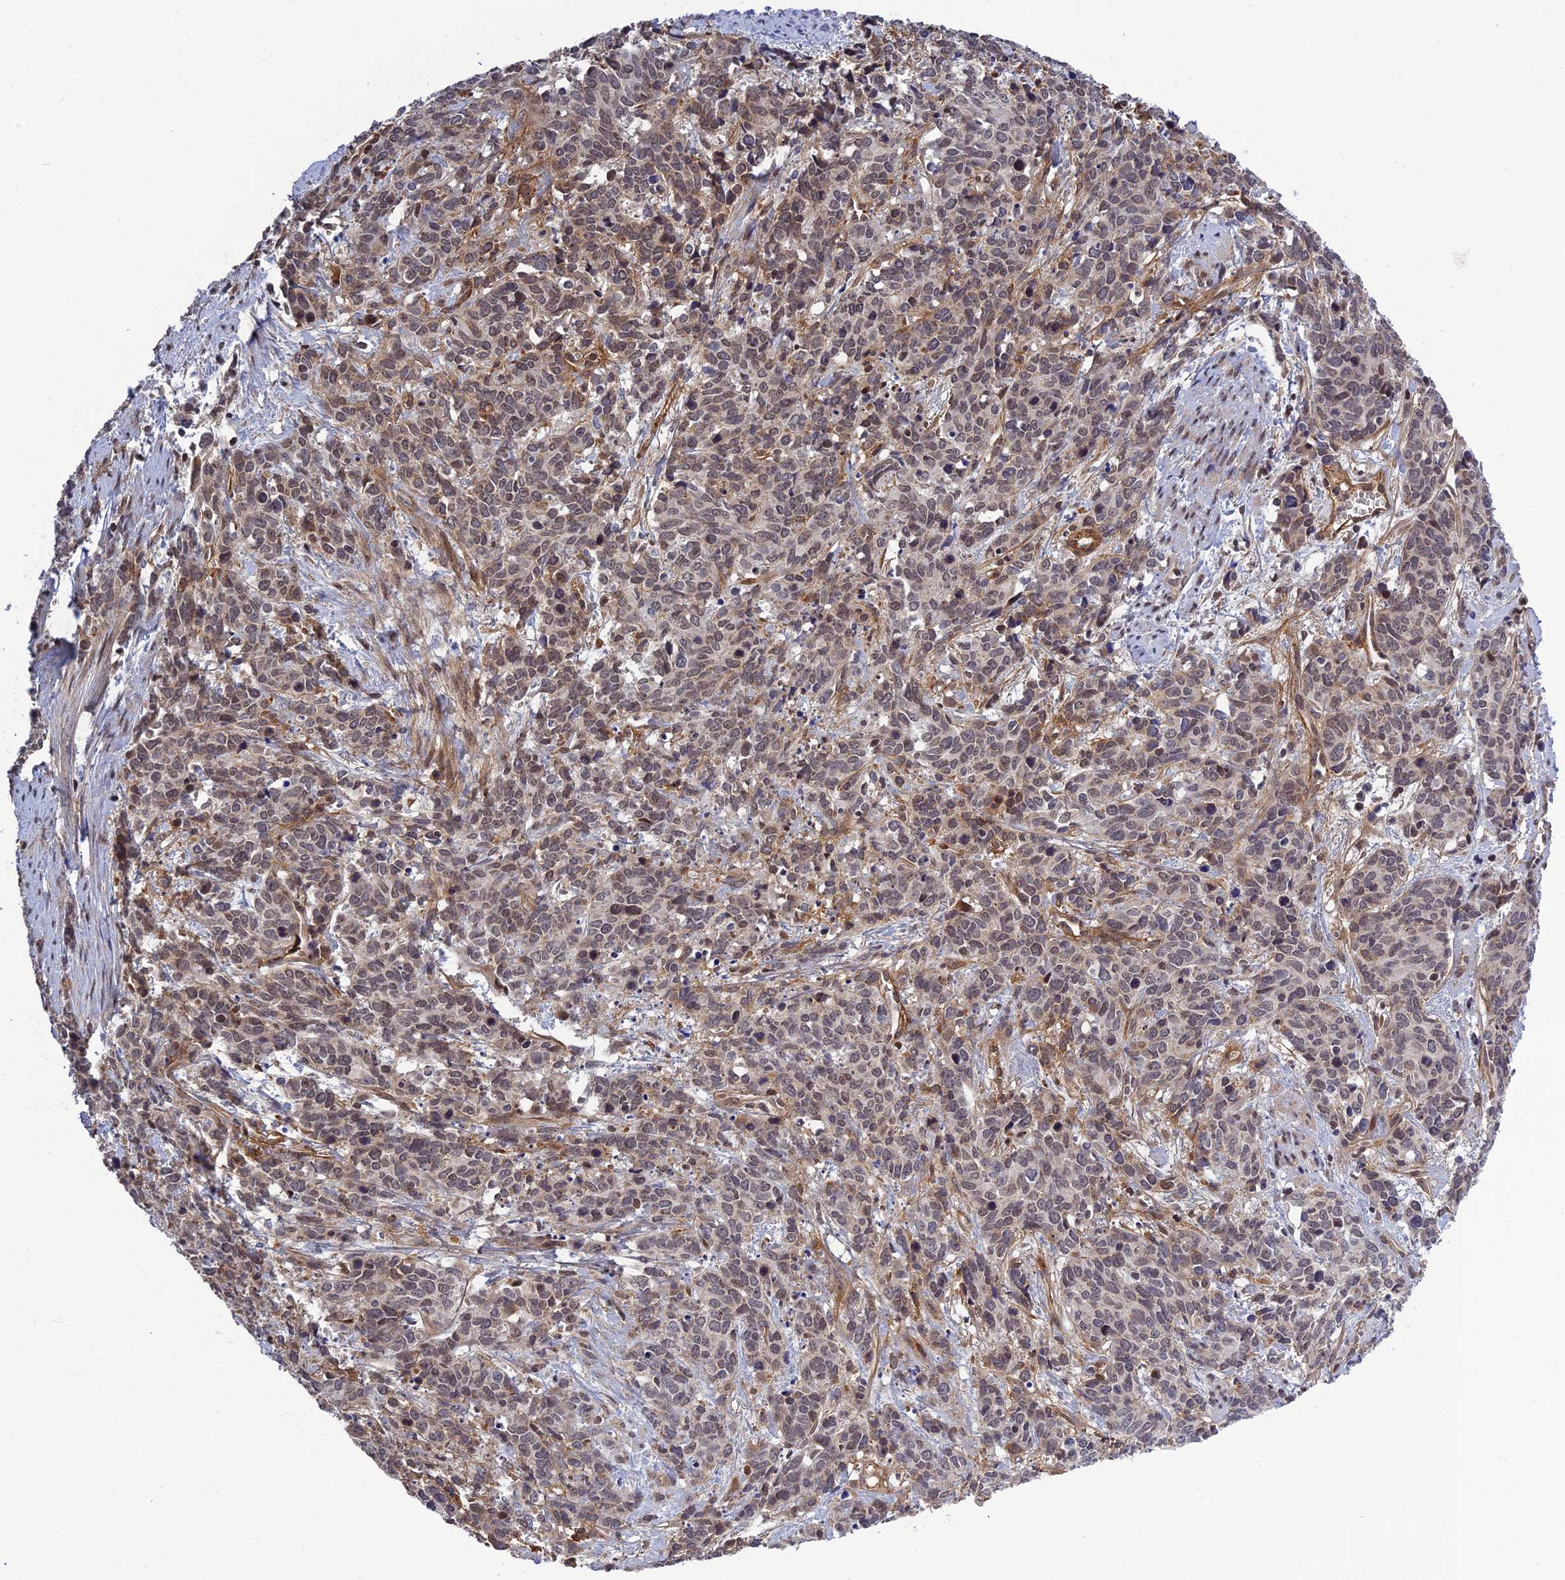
{"staining": {"intensity": "weak", "quantity": ">75%", "location": "nuclear"}, "tissue": "cervical cancer", "cell_type": "Tumor cells", "image_type": "cancer", "snomed": [{"axis": "morphology", "description": "Squamous cell carcinoma, NOS"}, {"axis": "topography", "description": "Cervix"}], "caption": "Human cervical cancer stained for a protein (brown) reveals weak nuclear positive positivity in approximately >75% of tumor cells.", "gene": "REXO1", "patient": {"sex": "female", "age": 60}}